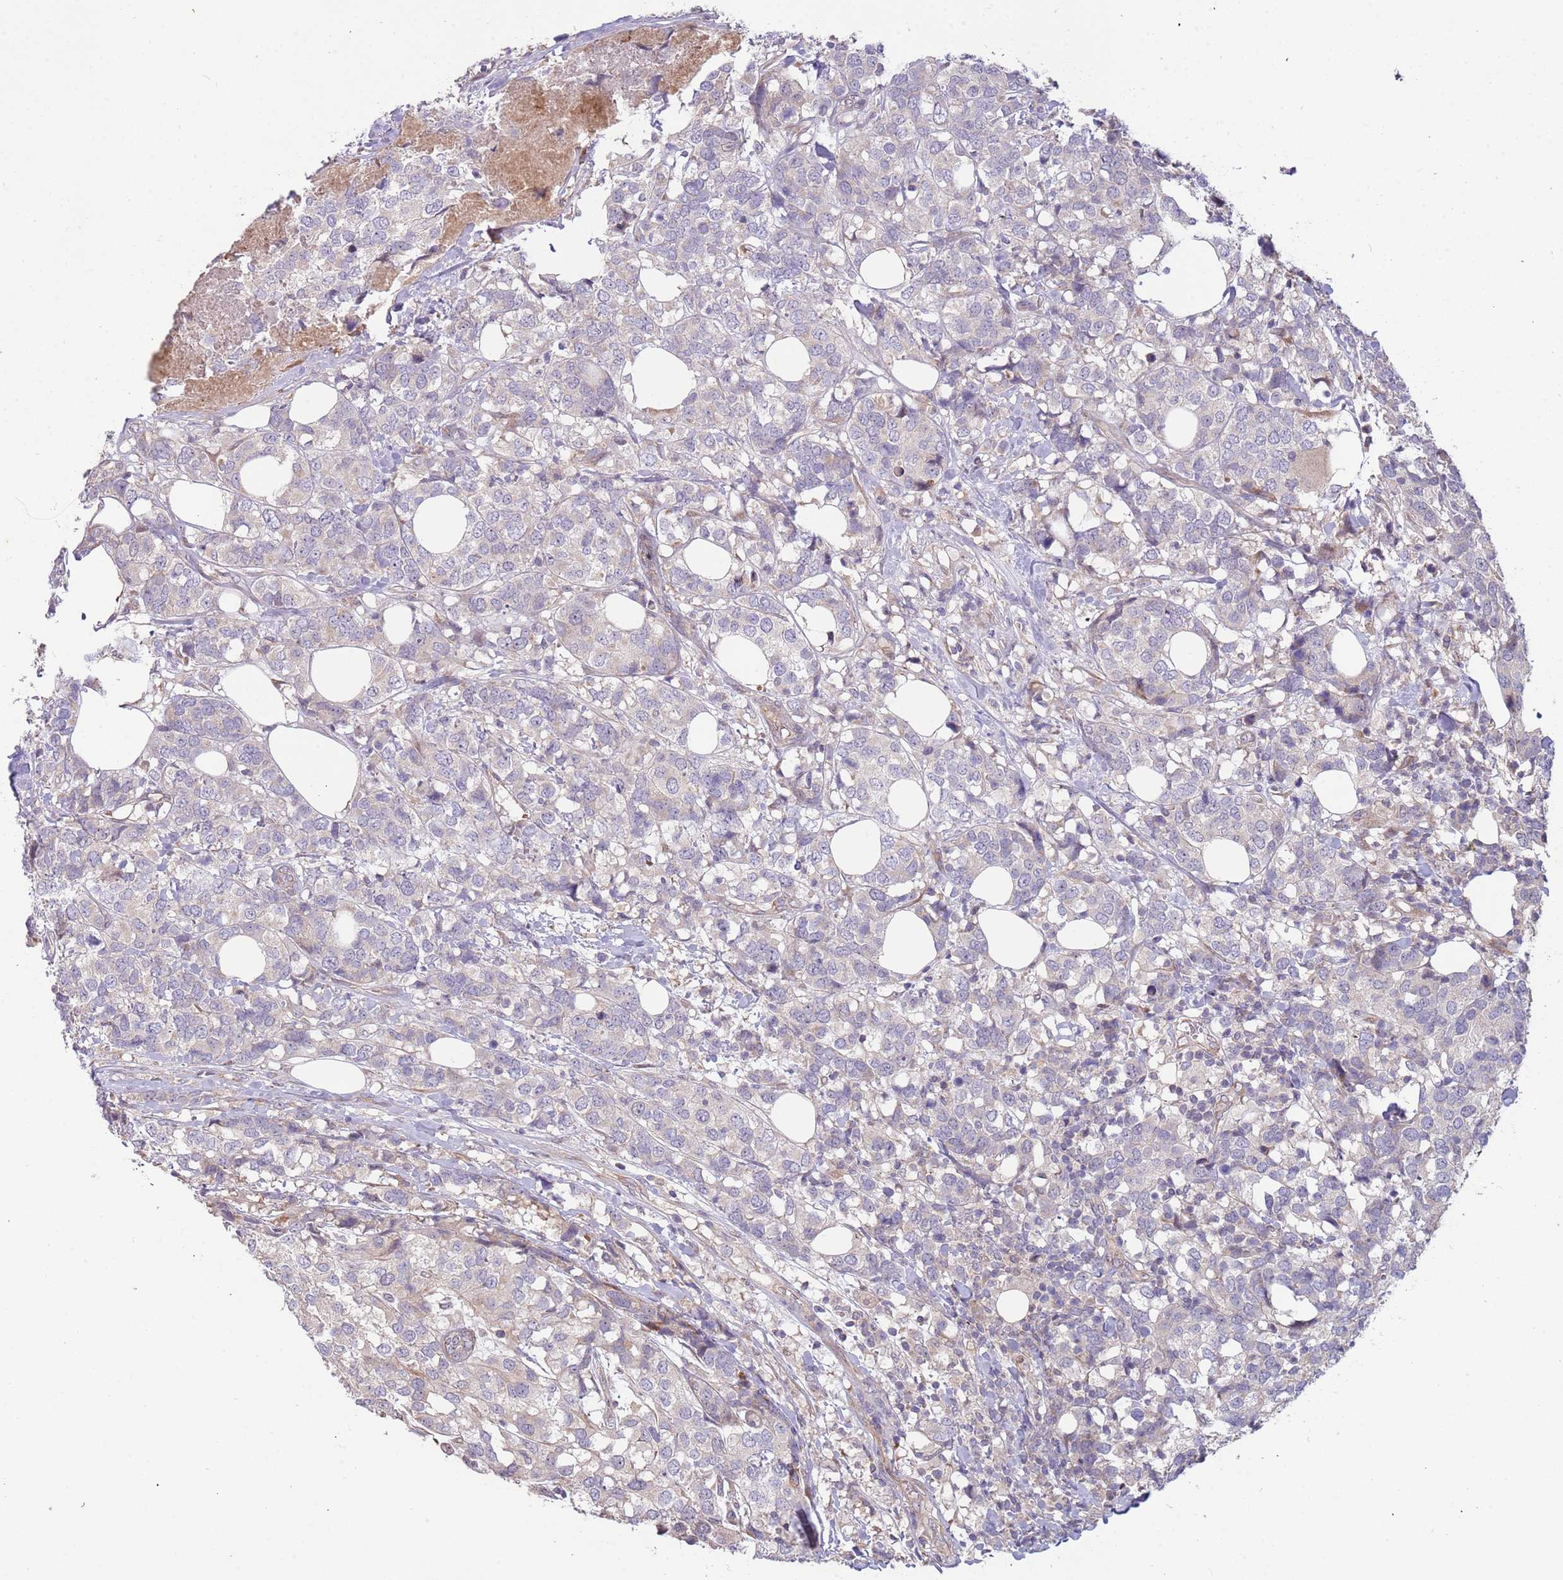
{"staining": {"intensity": "negative", "quantity": "none", "location": "none"}, "tissue": "breast cancer", "cell_type": "Tumor cells", "image_type": "cancer", "snomed": [{"axis": "morphology", "description": "Lobular carcinoma"}, {"axis": "topography", "description": "Breast"}], "caption": "This is a image of immunohistochemistry staining of lobular carcinoma (breast), which shows no staining in tumor cells.", "gene": "TRAPPC6B", "patient": {"sex": "female", "age": 59}}